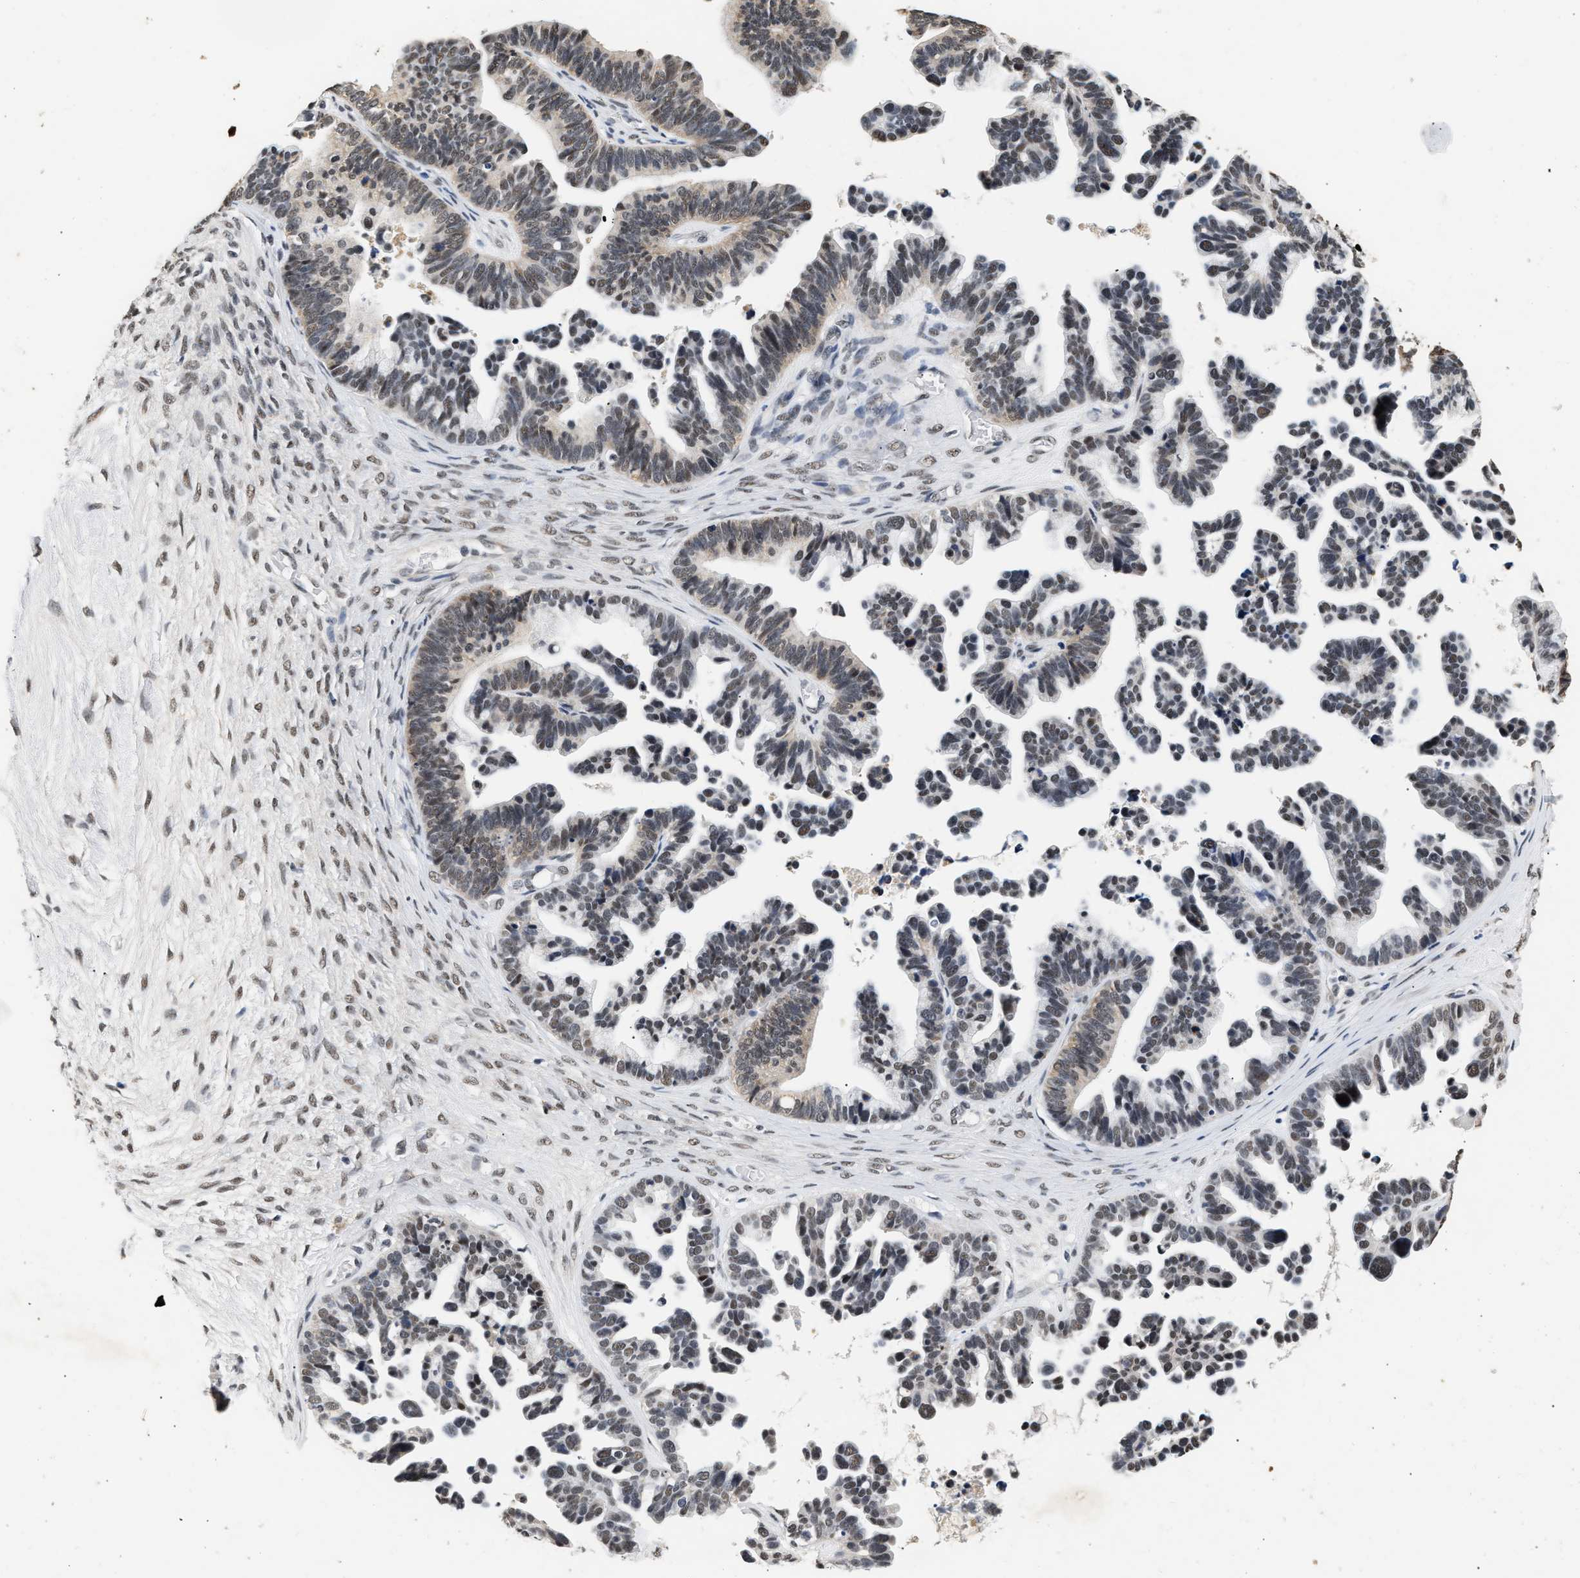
{"staining": {"intensity": "weak", "quantity": ">75%", "location": "nuclear"}, "tissue": "ovarian cancer", "cell_type": "Tumor cells", "image_type": "cancer", "snomed": [{"axis": "morphology", "description": "Cystadenocarcinoma, serous, NOS"}, {"axis": "topography", "description": "Ovary"}], "caption": "Protein expression by immunohistochemistry (IHC) displays weak nuclear staining in approximately >75% of tumor cells in ovarian serous cystadenocarcinoma.", "gene": "THOC1", "patient": {"sex": "female", "age": 56}}